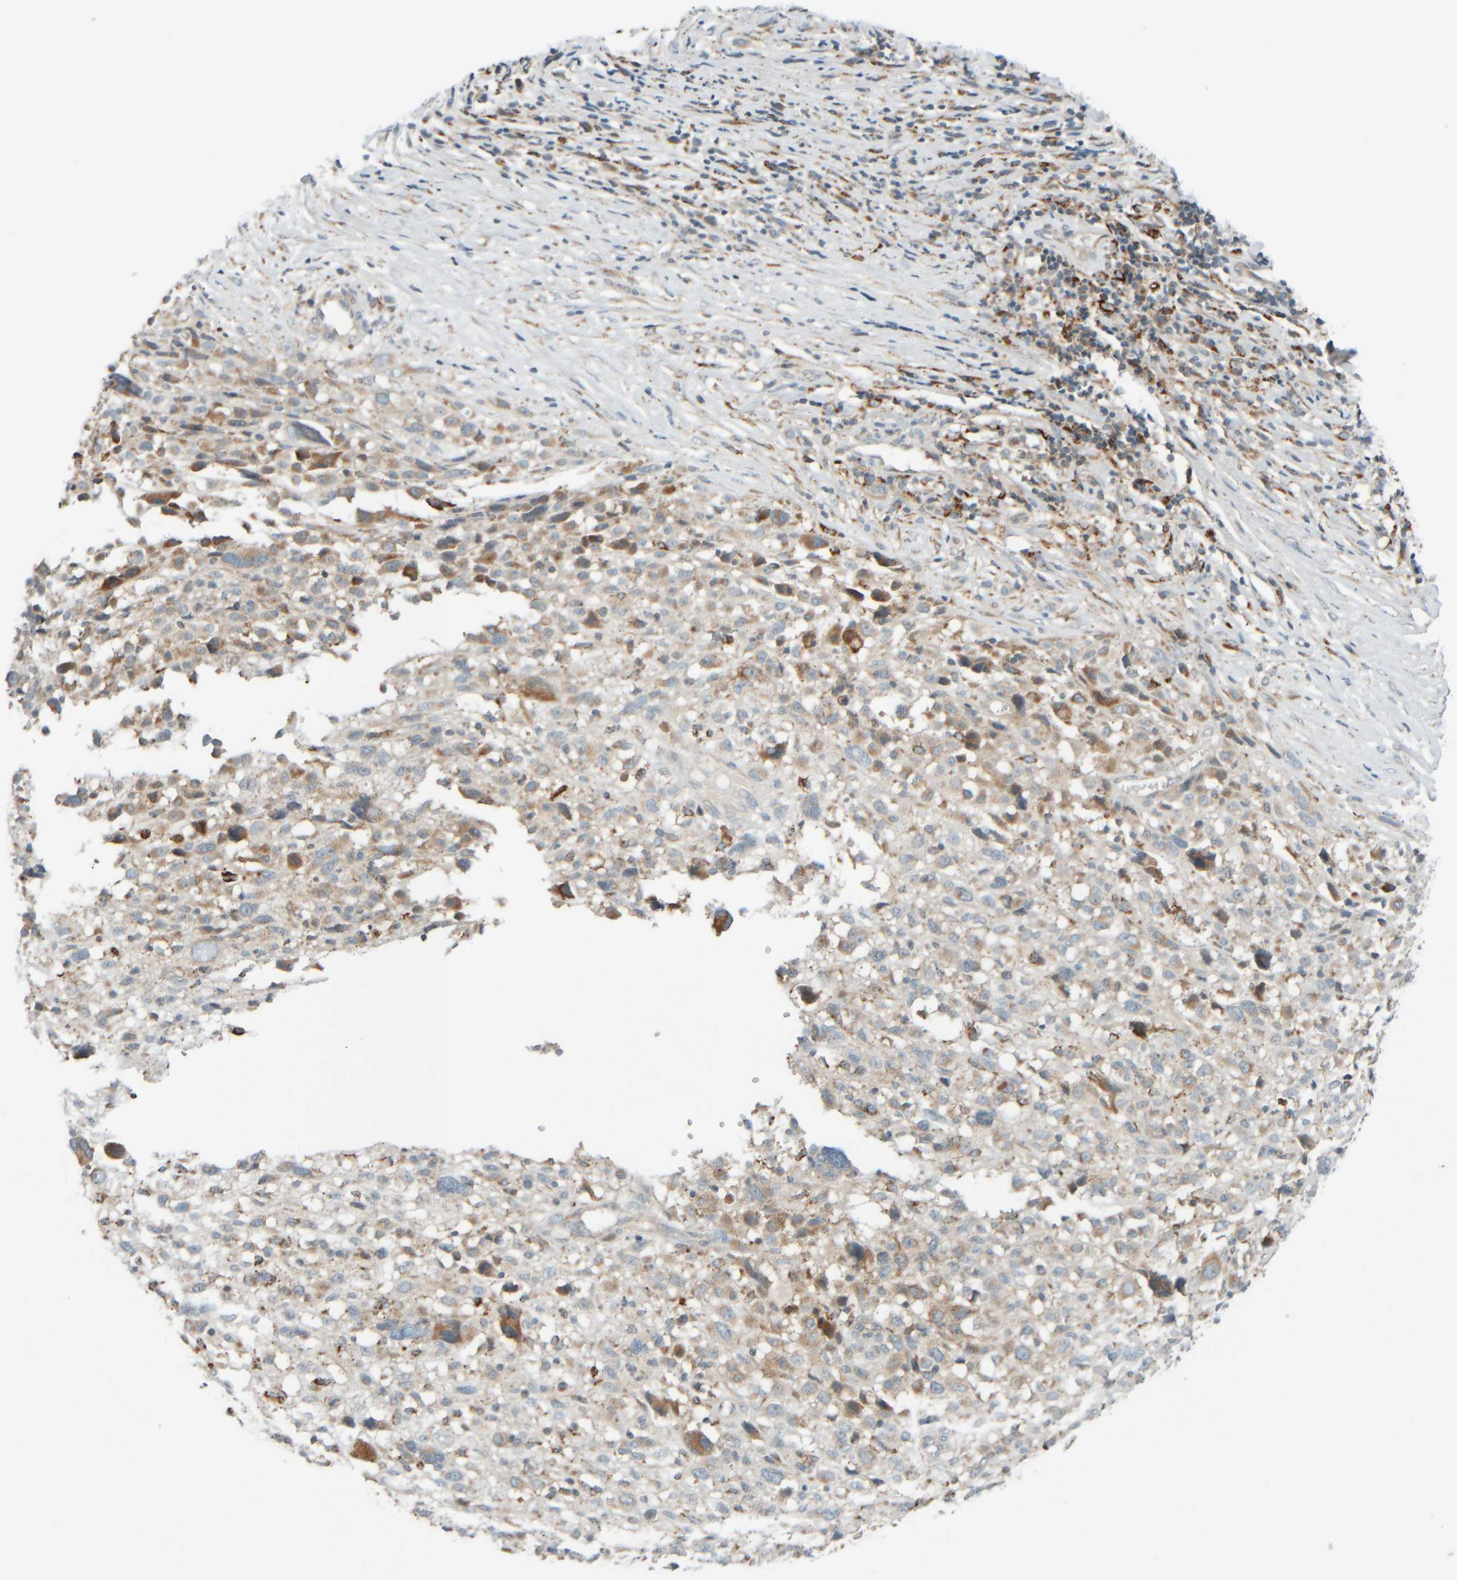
{"staining": {"intensity": "moderate", "quantity": "<25%", "location": "cytoplasmic/membranous"}, "tissue": "melanoma", "cell_type": "Tumor cells", "image_type": "cancer", "snomed": [{"axis": "morphology", "description": "Malignant melanoma, NOS"}, {"axis": "topography", "description": "Skin"}], "caption": "Protein expression analysis of human melanoma reveals moderate cytoplasmic/membranous positivity in about <25% of tumor cells.", "gene": "SPAG5", "patient": {"sex": "female", "age": 55}}